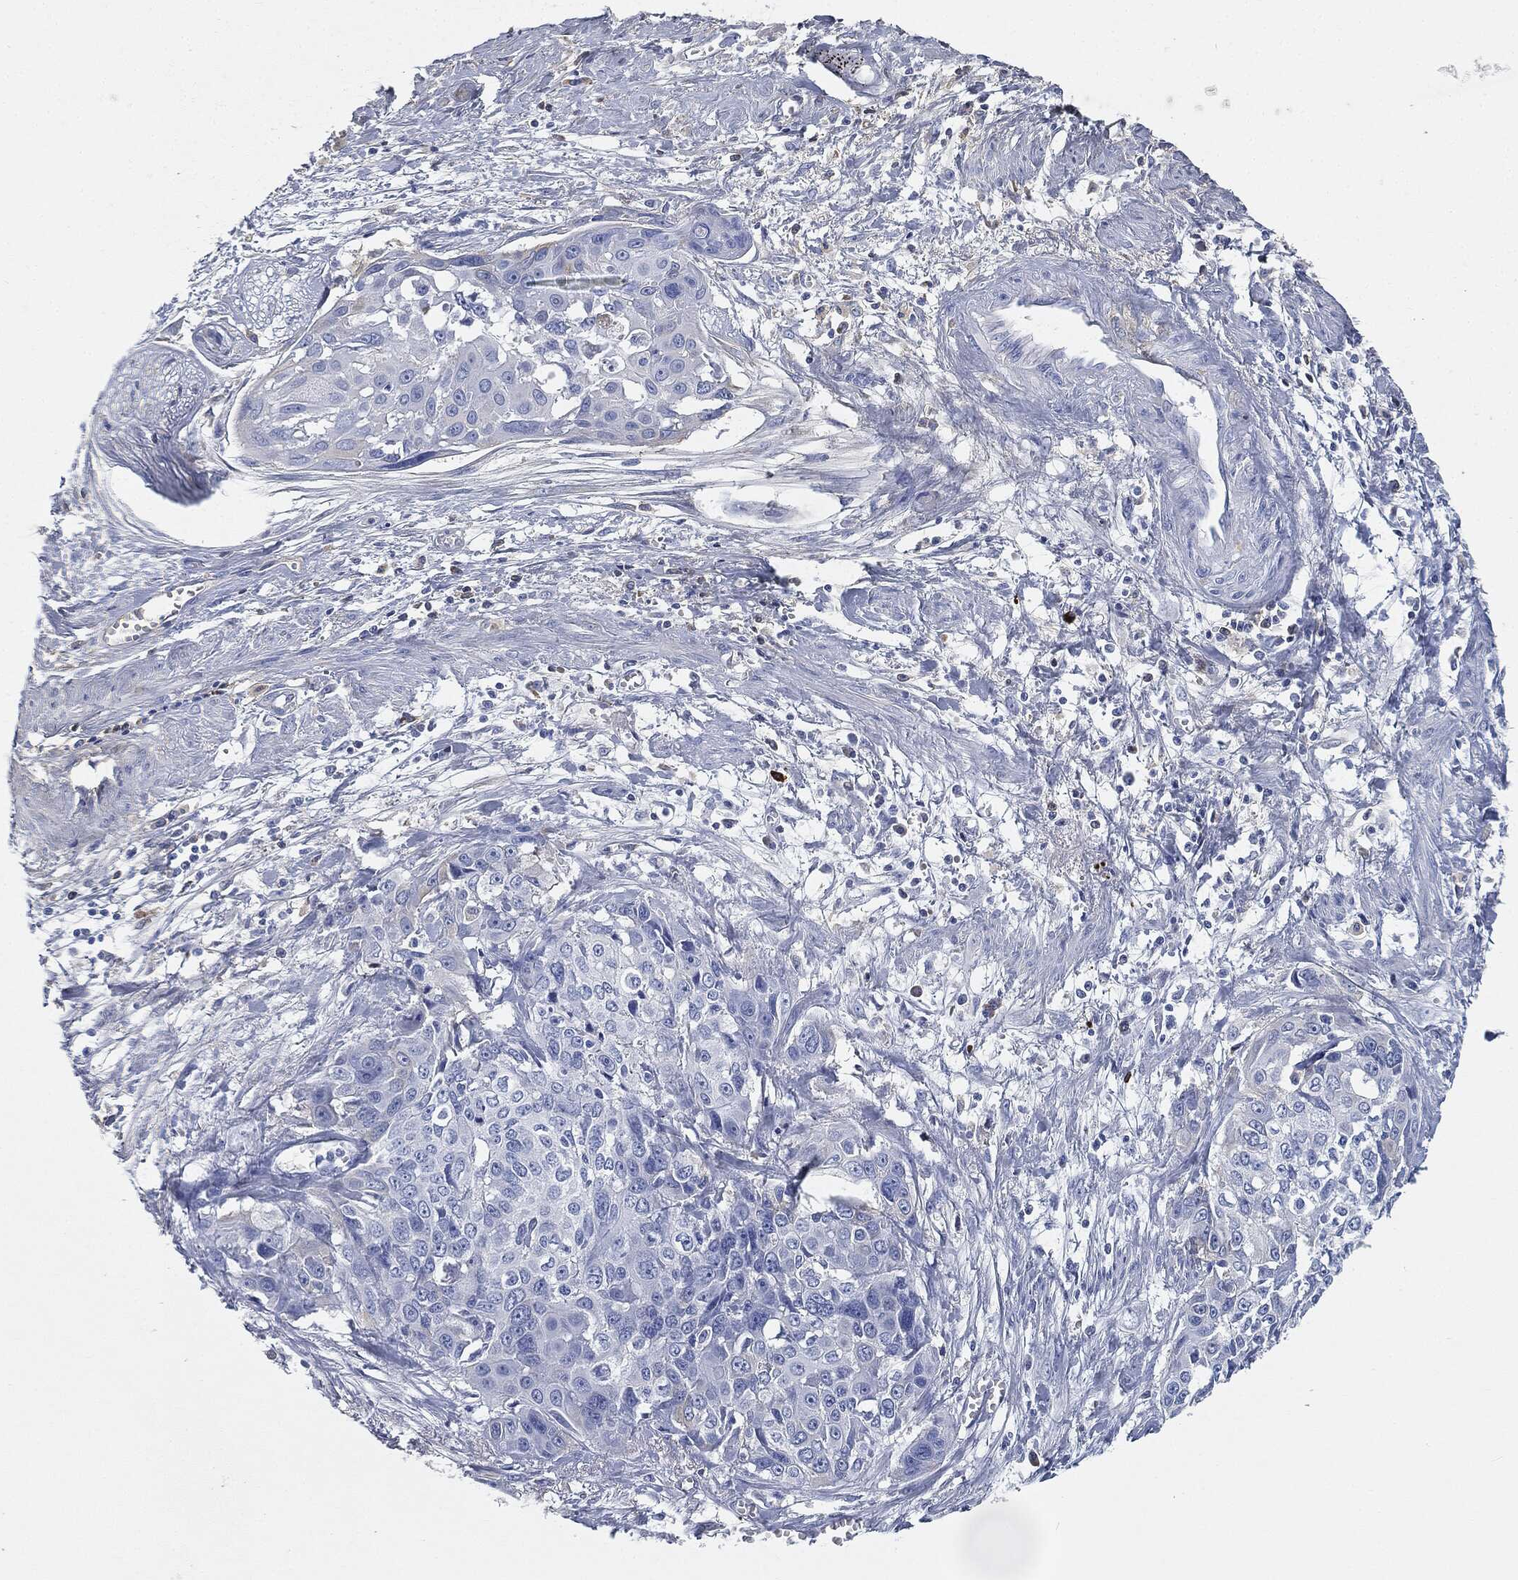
{"staining": {"intensity": "negative", "quantity": "none", "location": "none"}, "tissue": "cervical cancer", "cell_type": "Tumor cells", "image_type": "cancer", "snomed": [{"axis": "morphology", "description": "Squamous cell carcinoma, NOS"}, {"axis": "topography", "description": "Cervix"}], "caption": "This is a photomicrograph of immunohistochemistry staining of cervical cancer (squamous cell carcinoma), which shows no positivity in tumor cells.", "gene": "IGLV6-57", "patient": {"sex": "female", "age": 58}}